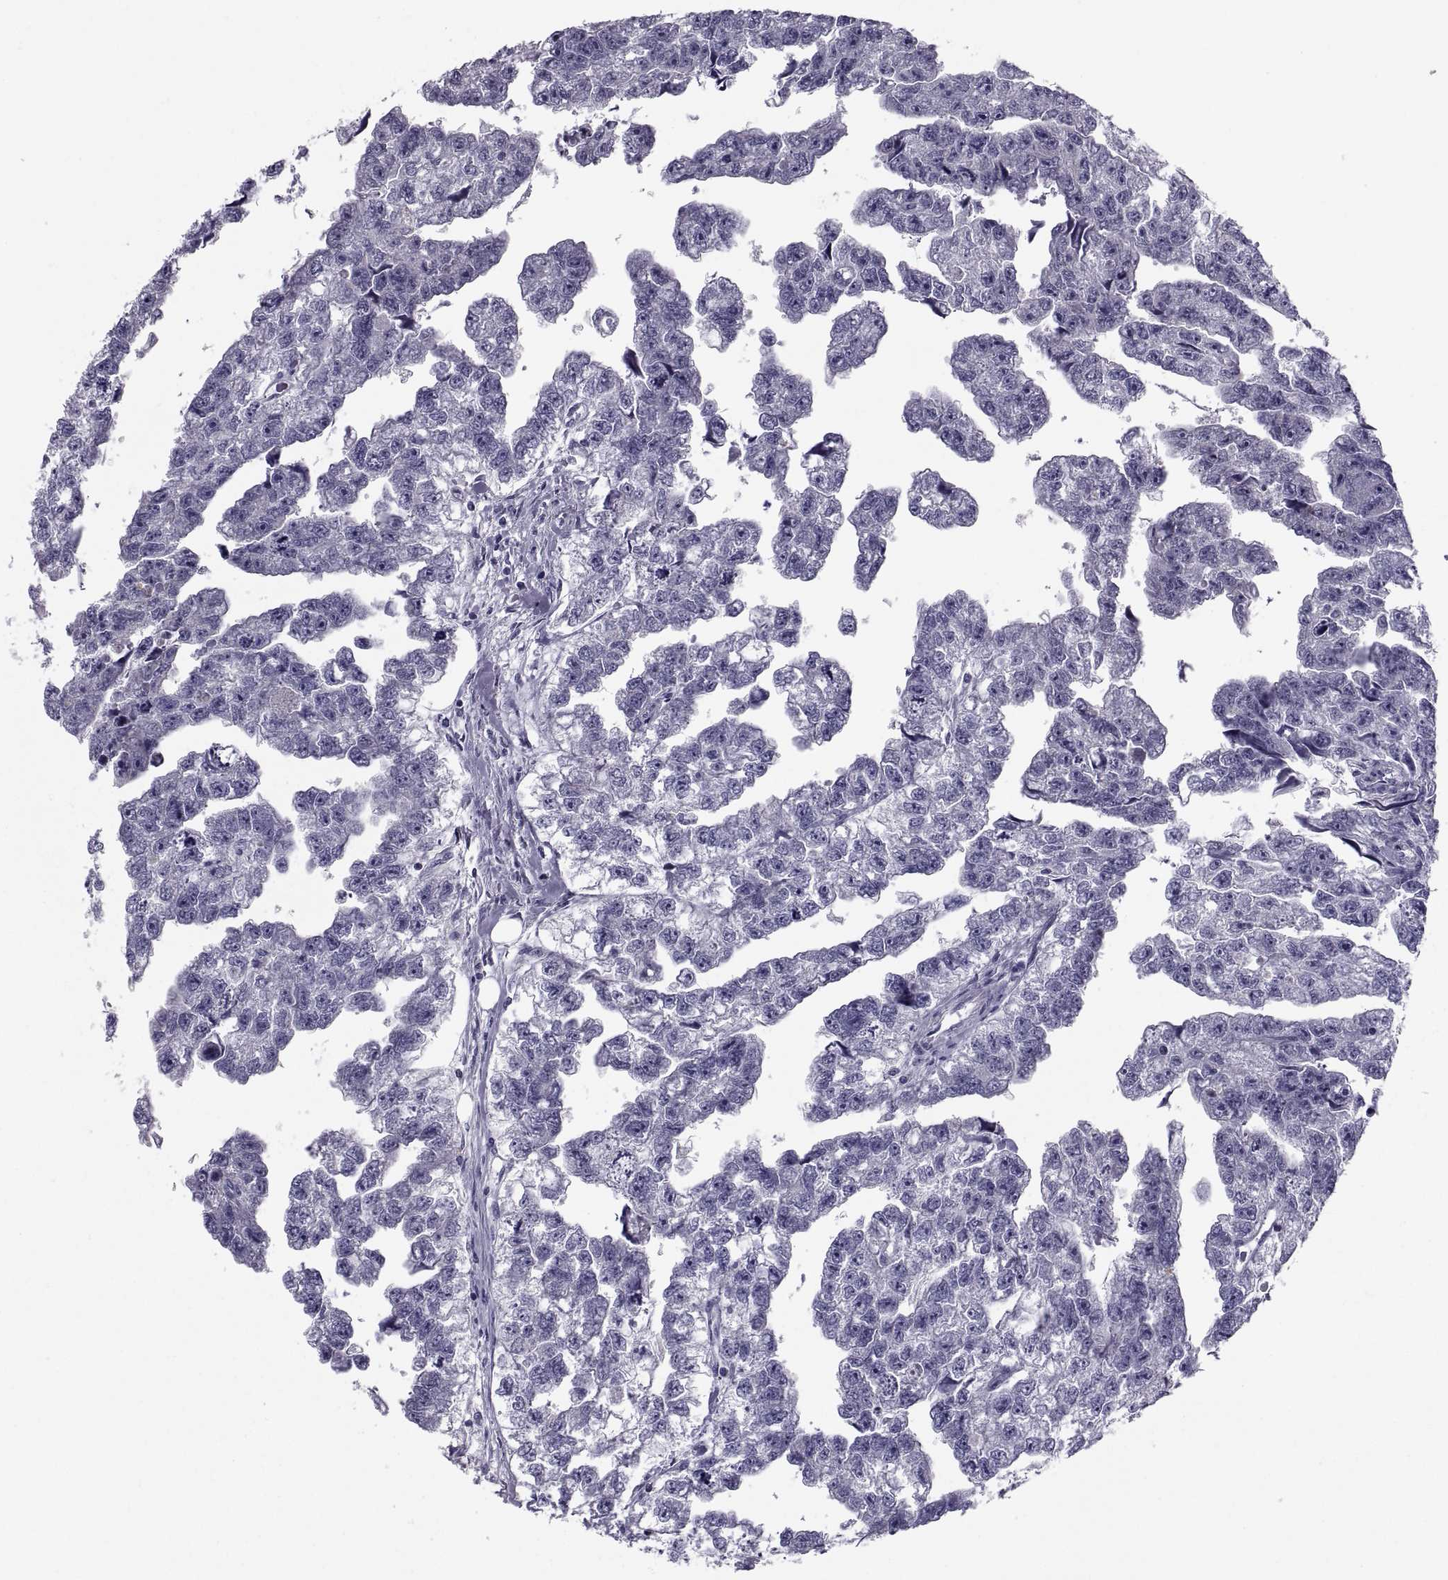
{"staining": {"intensity": "negative", "quantity": "none", "location": "none"}, "tissue": "testis cancer", "cell_type": "Tumor cells", "image_type": "cancer", "snomed": [{"axis": "morphology", "description": "Carcinoma, Embryonal, NOS"}, {"axis": "morphology", "description": "Teratoma, malignant, NOS"}, {"axis": "topography", "description": "Testis"}], "caption": "Immunohistochemistry image of neoplastic tissue: human testis cancer (malignant teratoma) stained with DAB reveals no significant protein positivity in tumor cells.", "gene": "PDZRN4", "patient": {"sex": "male", "age": 44}}